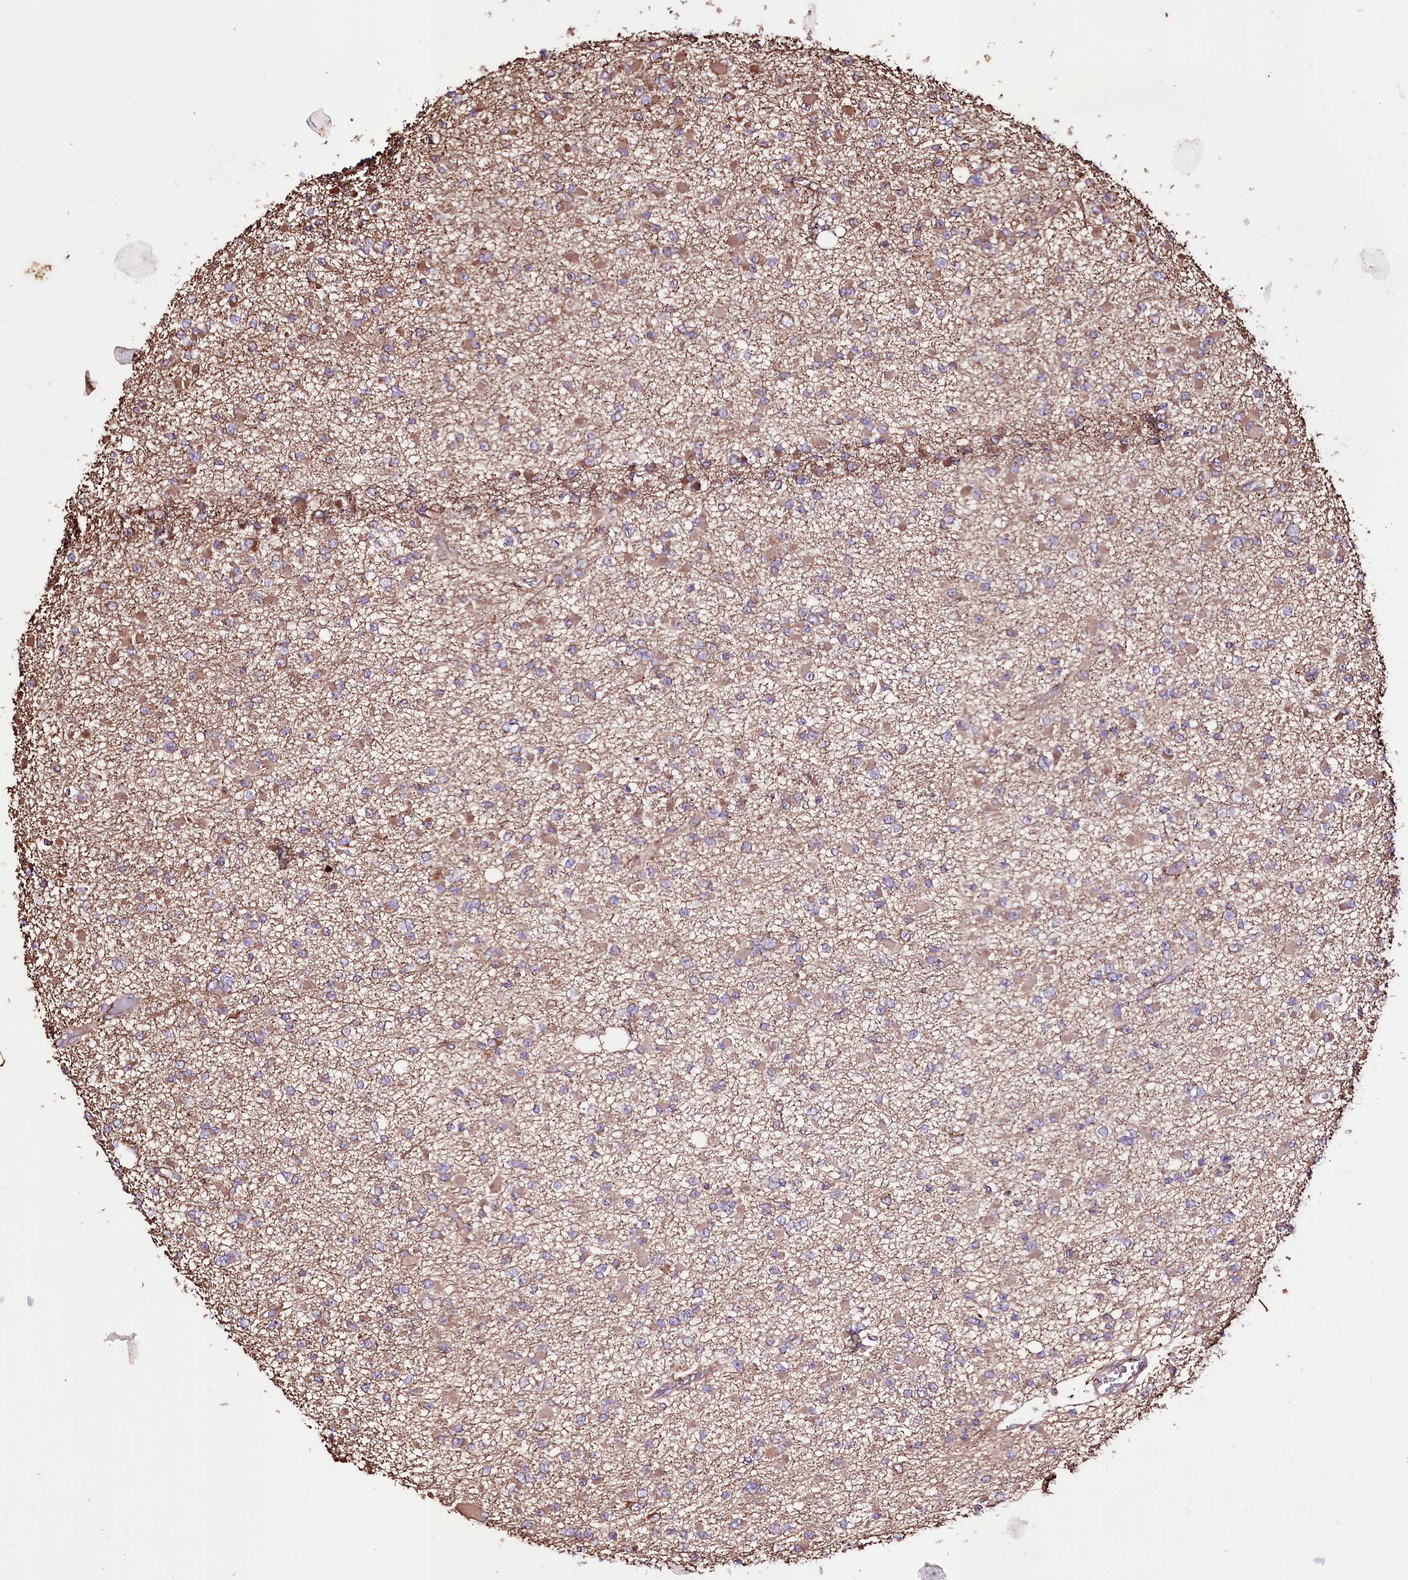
{"staining": {"intensity": "moderate", "quantity": "<25%", "location": "cytoplasmic/membranous"}, "tissue": "glioma", "cell_type": "Tumor cells", "image_type": "cancer", "snomed": [{"axis": "morphology", "description": "Glioma, malignant, Low grade"}, {"axis": "topography", "description": "Brain"}], "caption": "The micrograph shows staining of glioma, revealing moderate cytoplasmic/membranous protein expression (brown color) within tumor cells. (Brightfield microscopy of DAB IHC at high magnification).", "gene": "WWC1", "patient": {"sex": "female", "age": 22}}